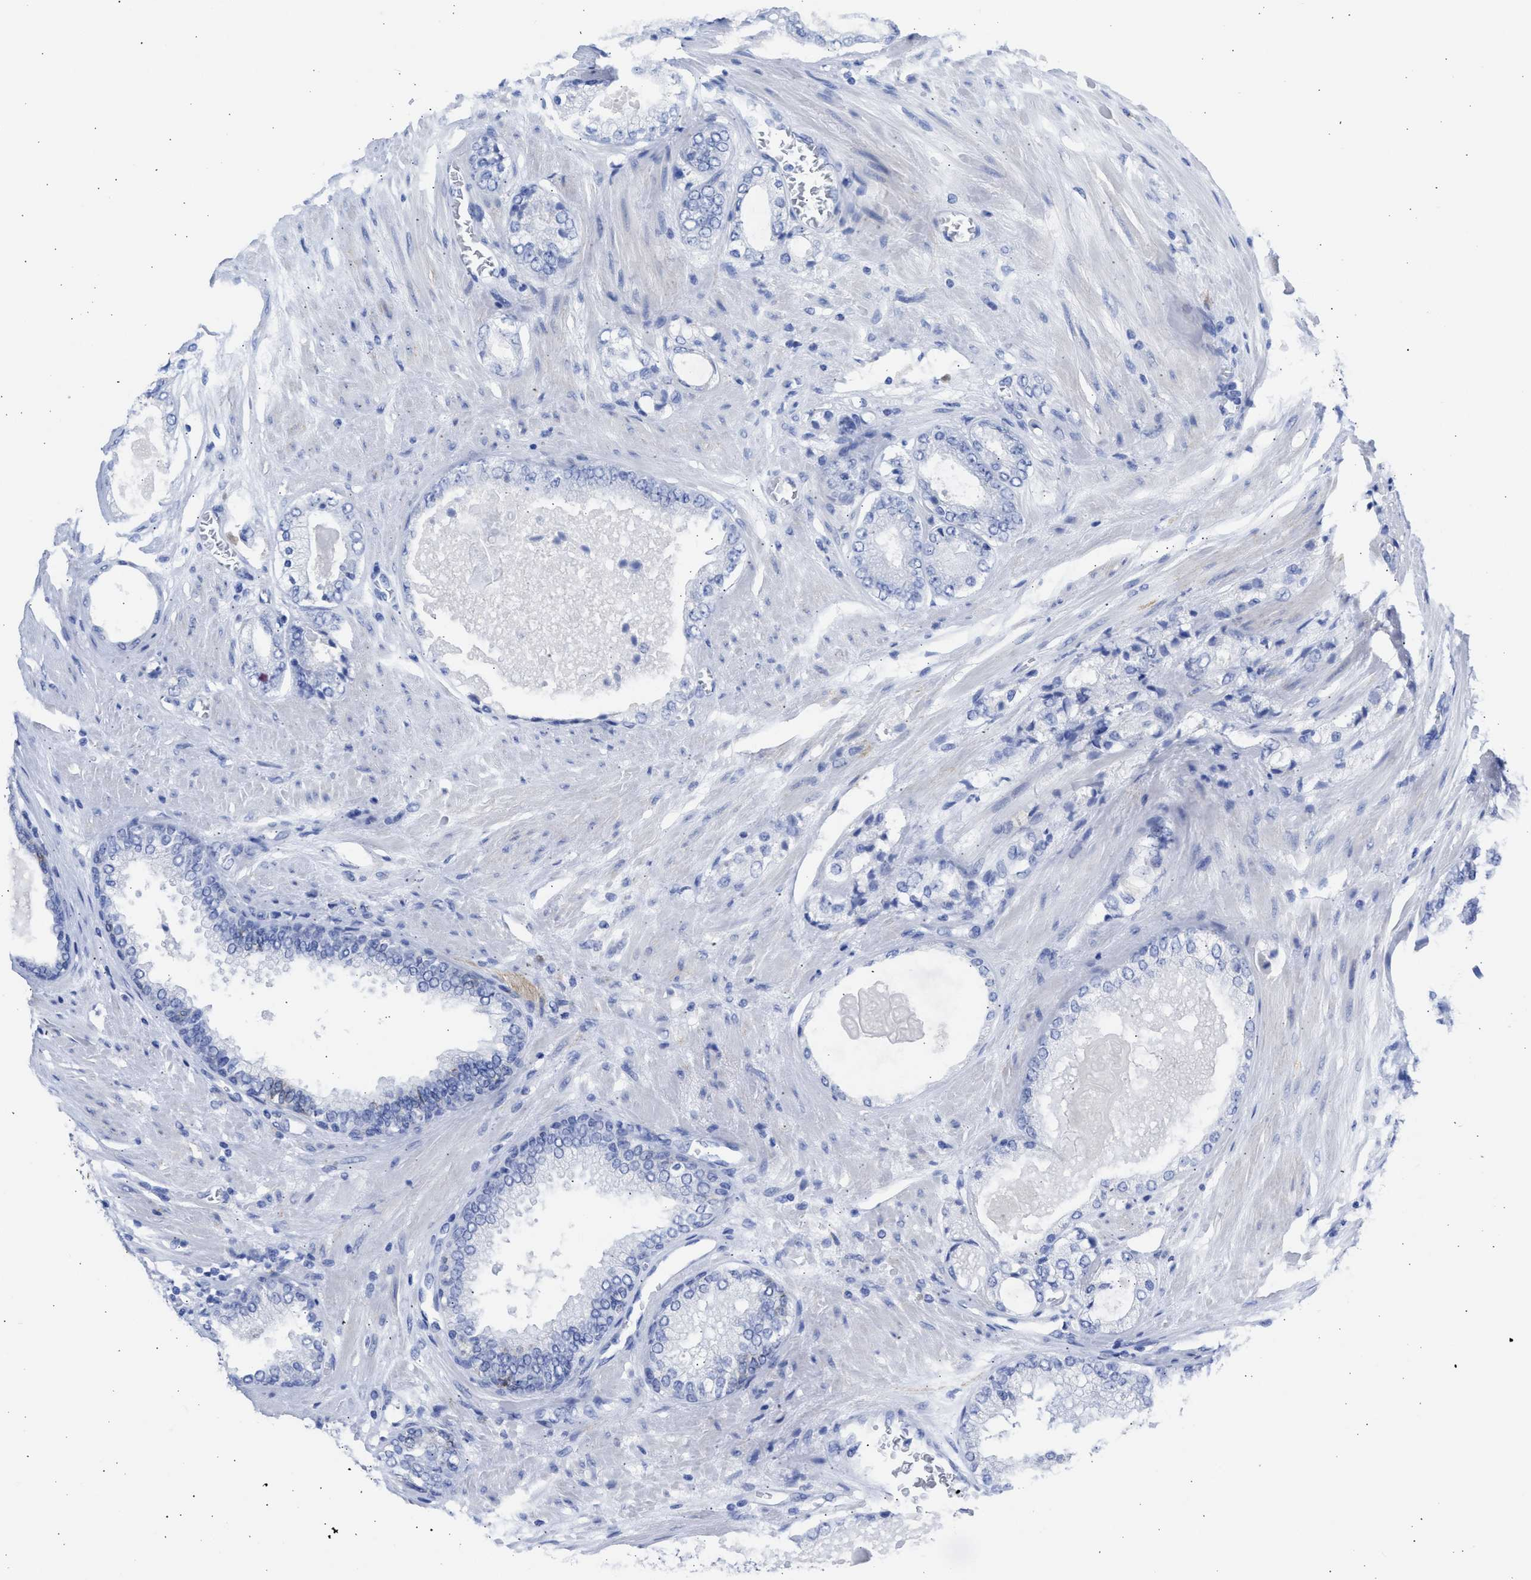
{"staining": {"intensity": "negative", "quantity": "none", "location": "none"}, "tissue": "prostate cancer", "cell_type": "Tumor cells", "image_type": "cancer", "snomed": [{"axis": "morphology", "description": "Adenocarcinoma, High grade"}, {"axis": "topography", "description": "Prostate"}], "caption": "The image shows no staining of tumor cells in prostate cancer.", "gene": "NCAM1", "patient": {"sex": "male", "age": 65}}